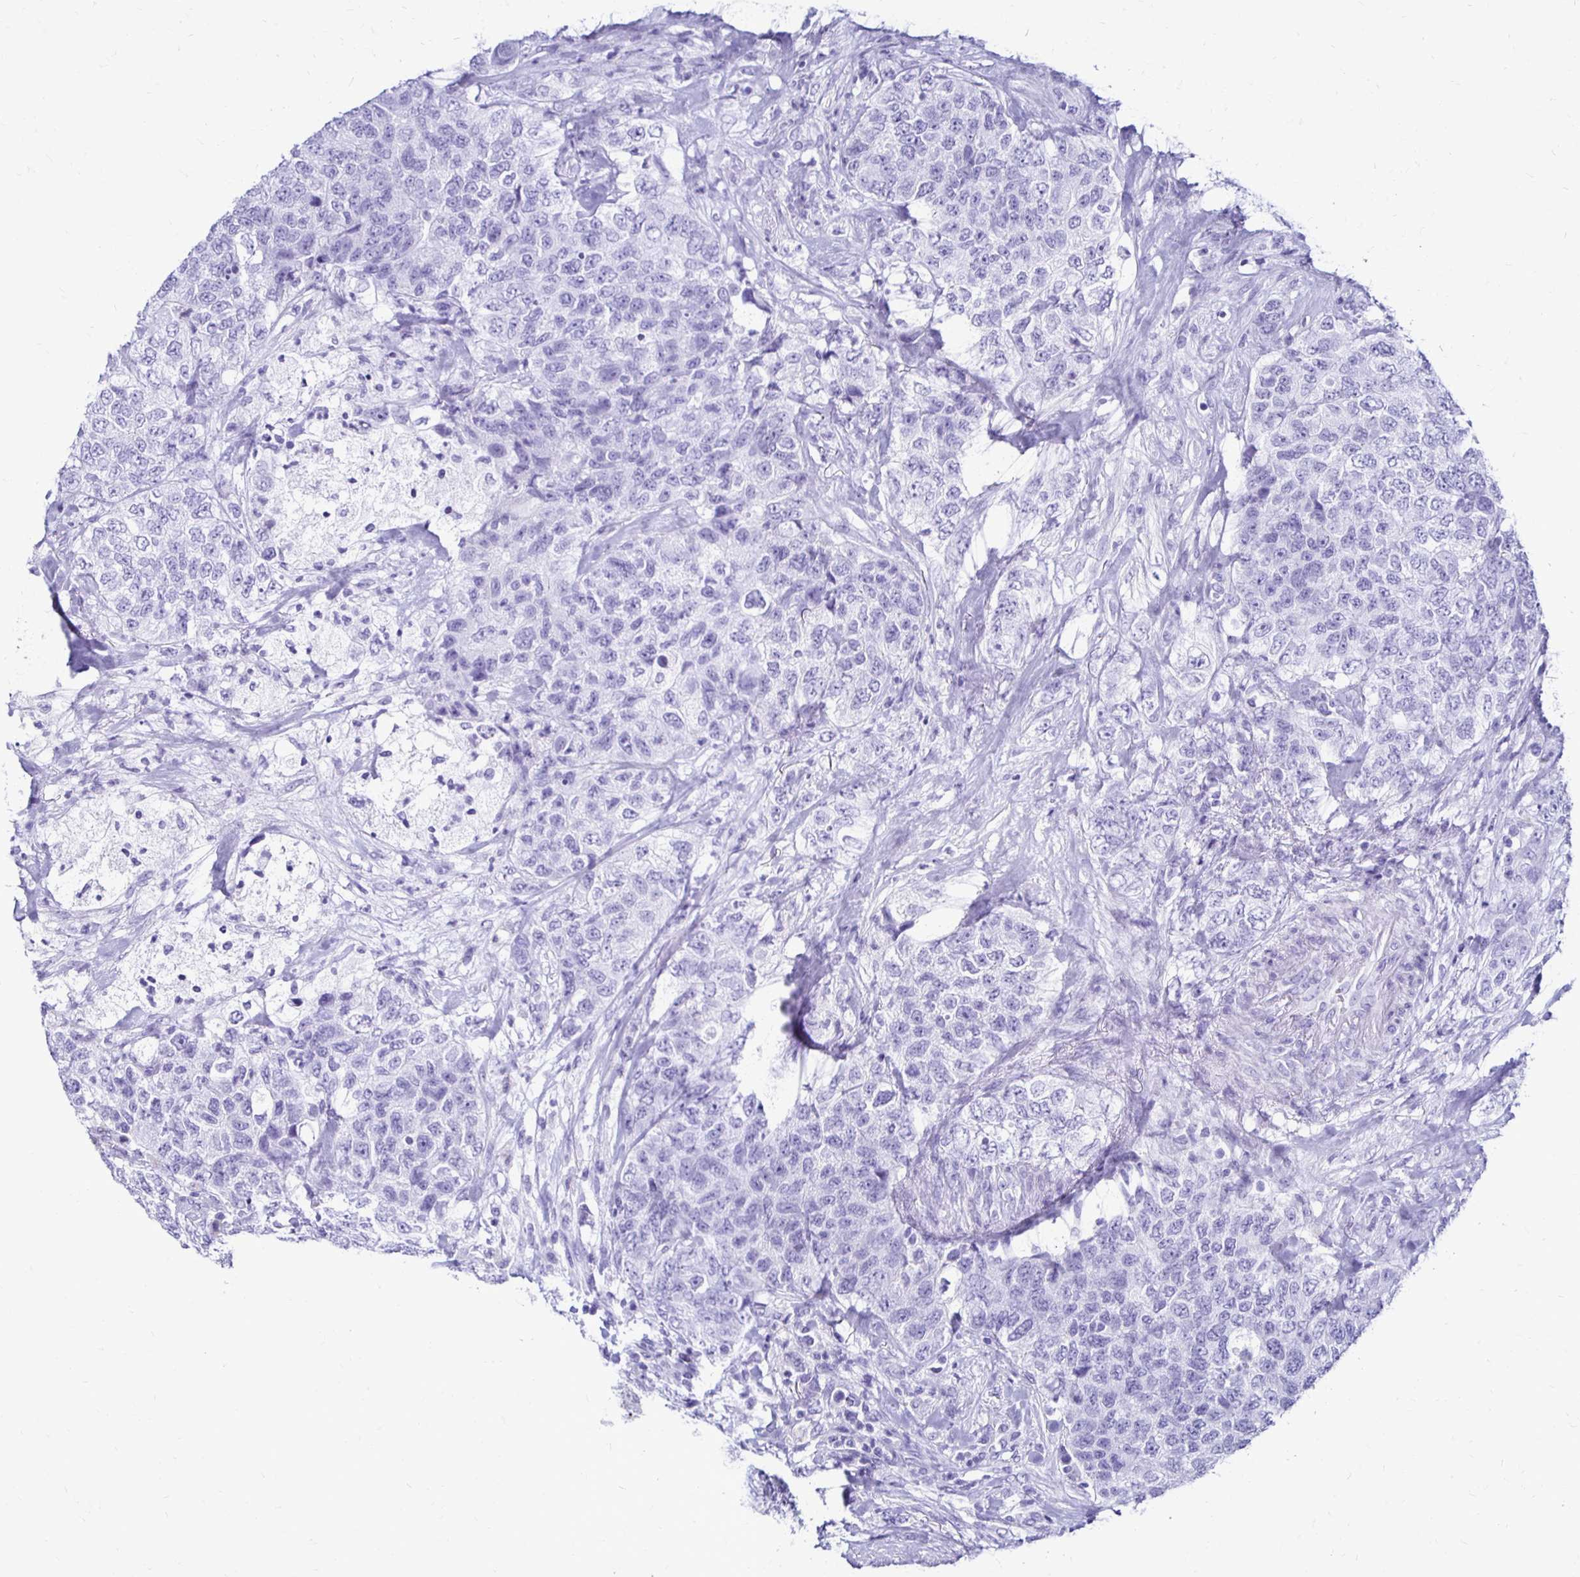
{"staining": {"intensity": "negative", "quantity": "none", "location": "none"}, "tissue": "urothelial cancer", "cell_type": "Tumor cells", "image_type": "cancer", "snomed": [{"axis": "morphology", "description": "Urothelial carcinoma, High grade"}, {"axis": "topography", "description": "Urinary bladder"}], "caption": "Urothelial carcinoma (high-grade) was stained to show a protein in brown. There is no significant staining in tumor cells.", "gene": "CST5", "patient": {"sex": "female", "age": 78}}